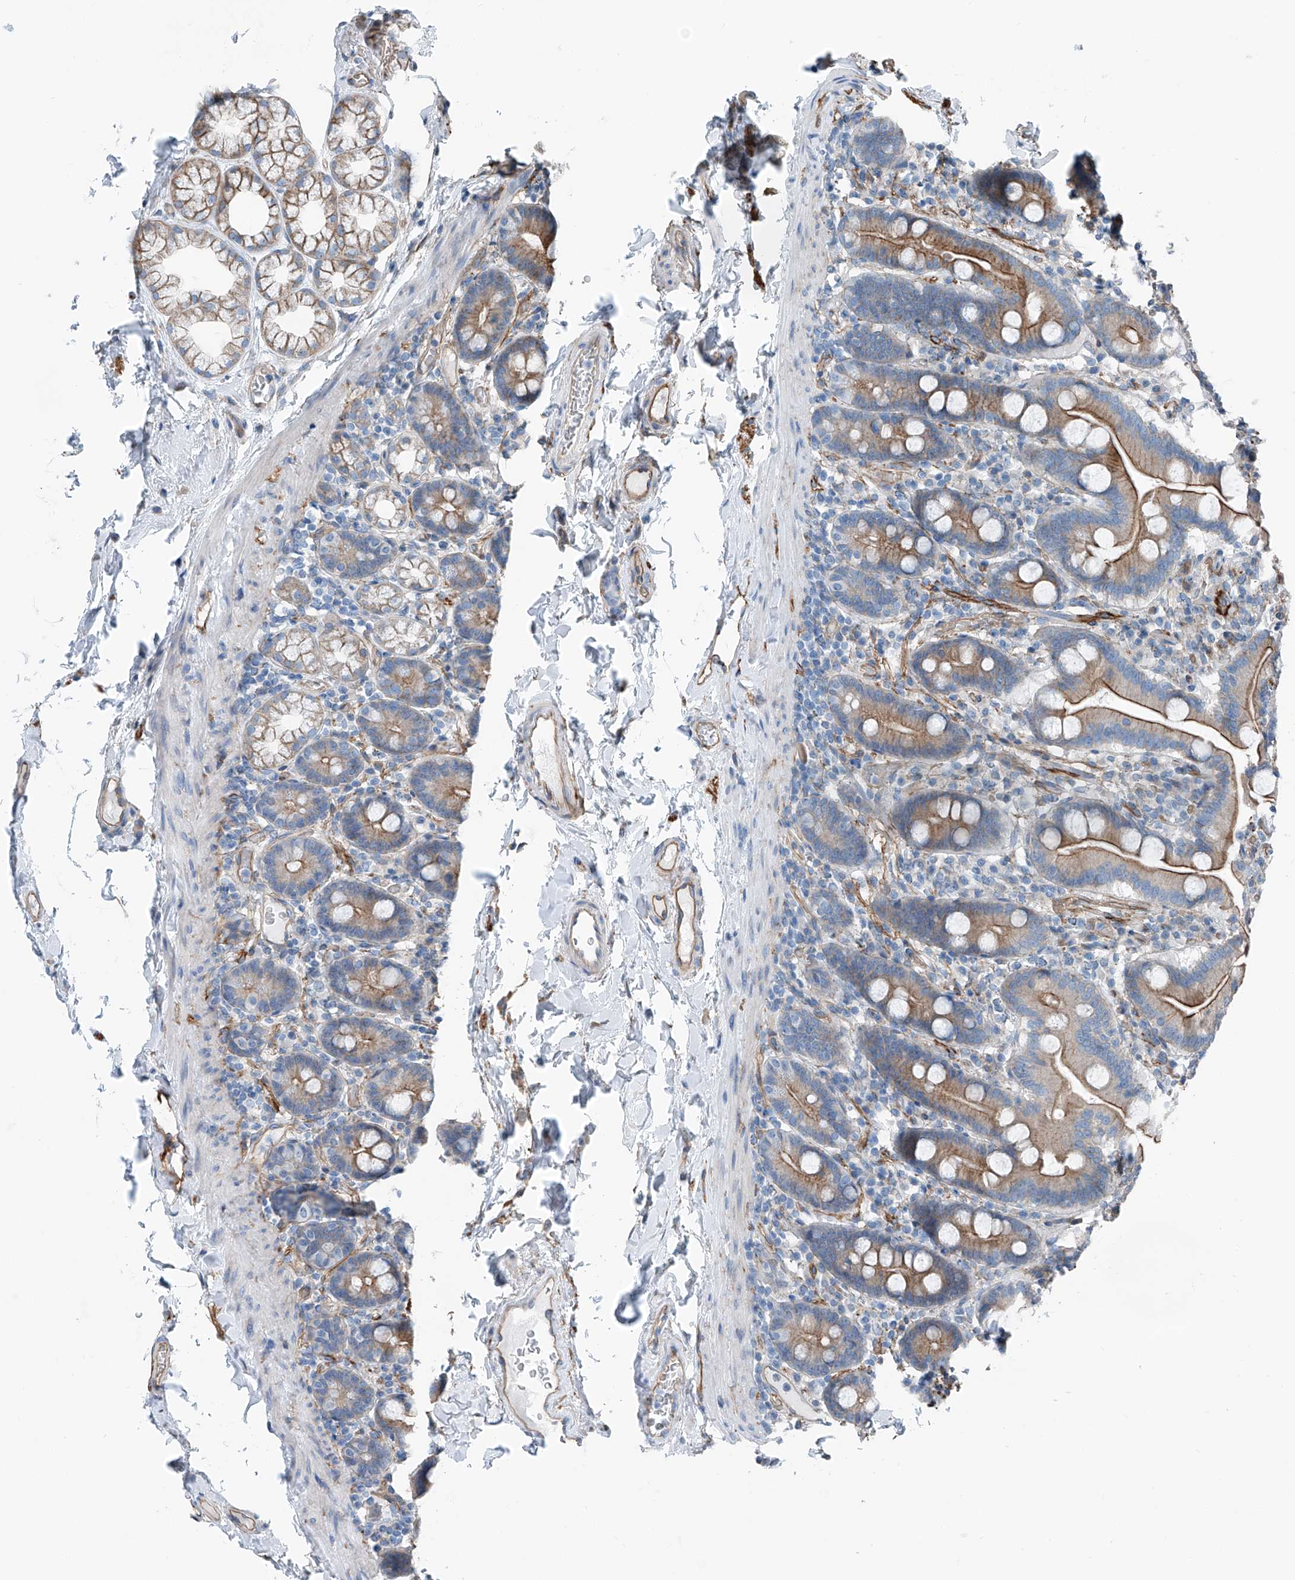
{"staining": {"intensity": "moderate", "quantity": ">75%", "location": "cytoplasmic/membranous"}, "tissue": "duodenum", "cell_type": "Glandular cells", "image_type": "normal", "snomed": [{"axis": "morphology", "description": "Normal tissue, NOS"}, {"axis": "topography", "description": "Duodenum"}], "caption": "Approximately >75% of glandular cells in unremarkable human duodenum display moderate cytoplasmic/membranous protein staining as visualized by brown immunohistochemical staining.", "gene": "THEMIS2", "patient": {"sex": "male", "age": 55}}